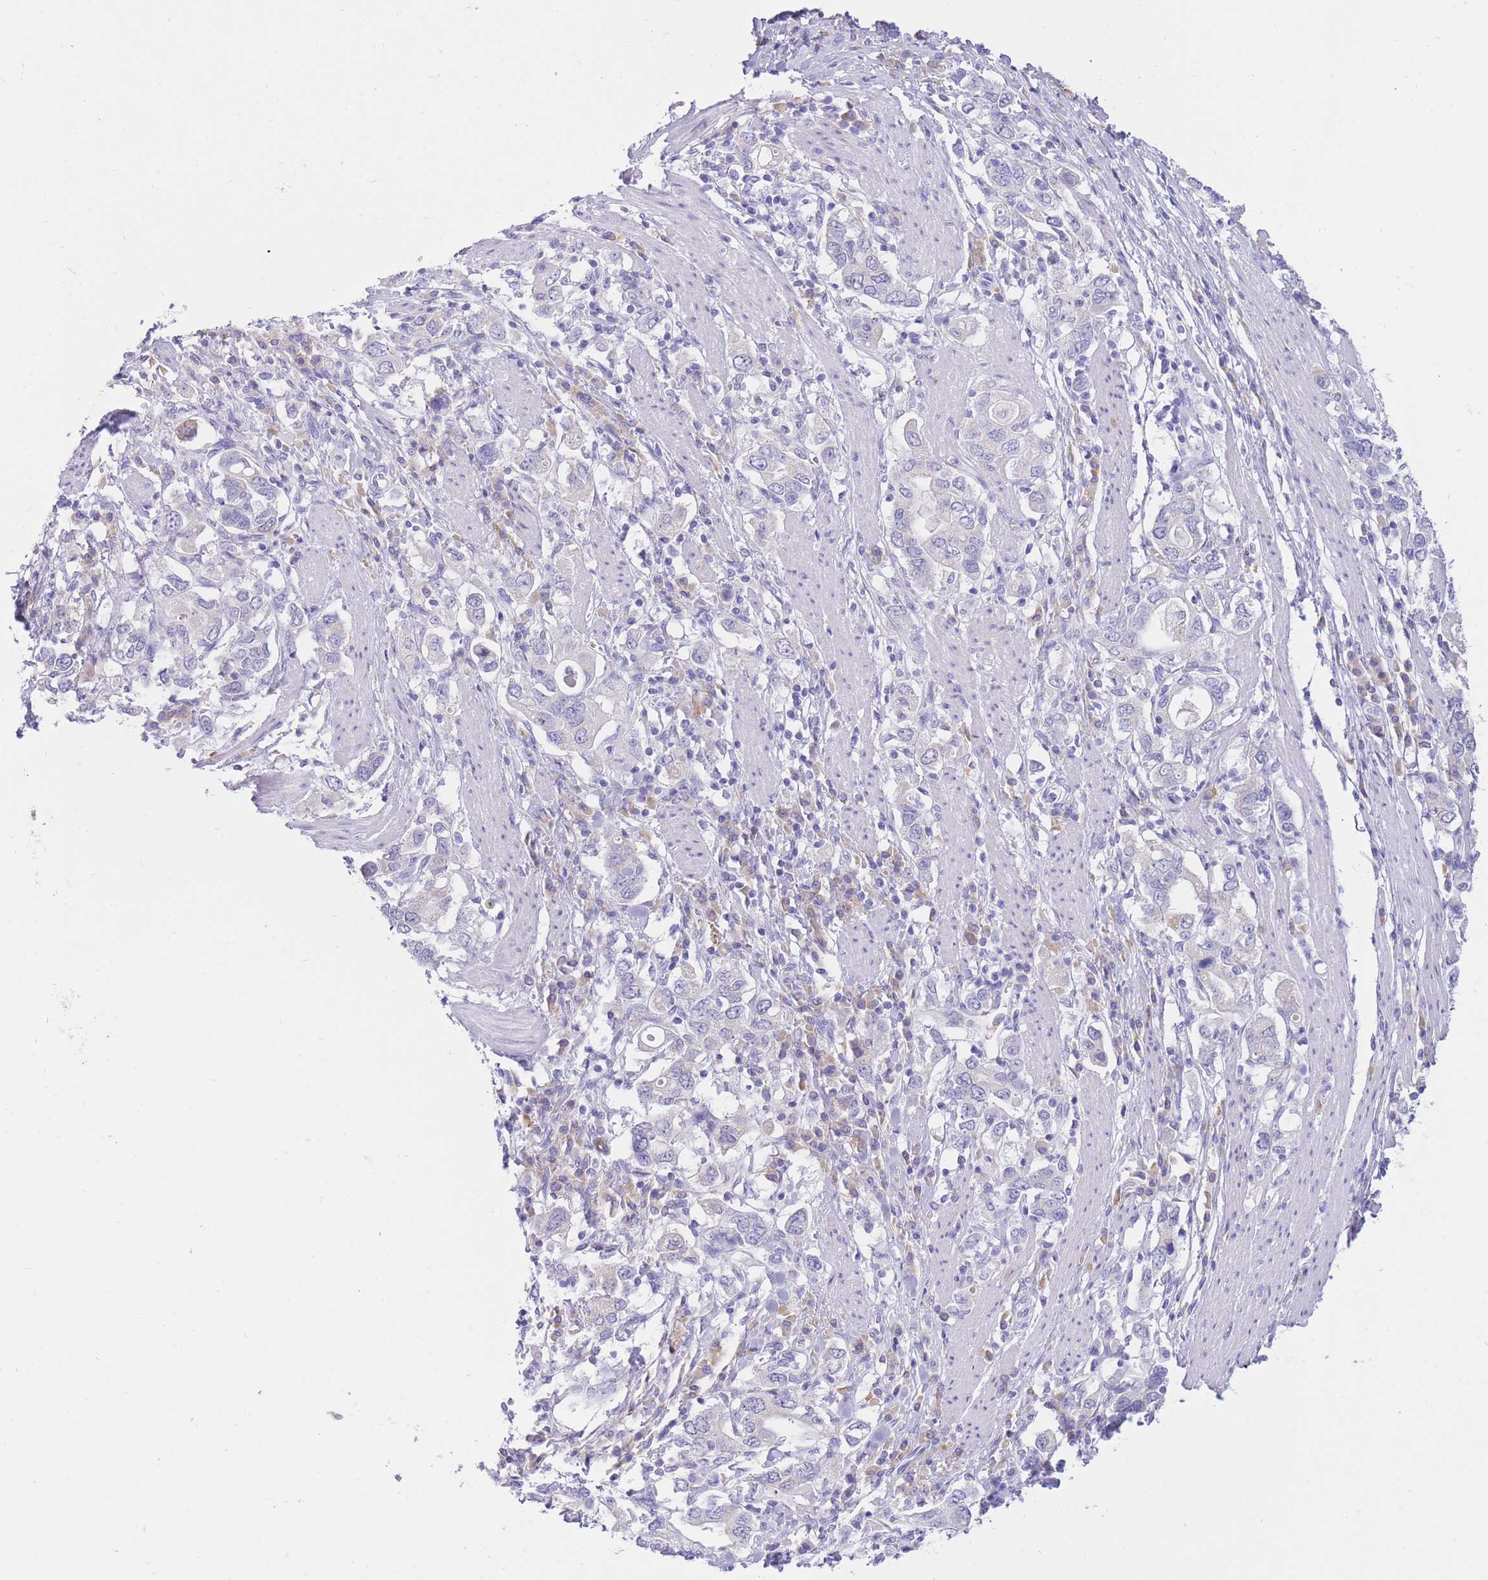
{"staining": {"intensity": "negative", "quantity": "none", "location": "none"}, "tissue": "stomach cancer", "cell_type": "Tumor cells", "image_type": "cancer", "snomed": [{"axis": "morphology", "description": "Adenocarcinoma, NOS"}, {"axis": "topography", "description": "Stomach, upper"}, {"axis": "topography", "description": "Stomach"}], "caption": "IHC histopathology image of neoplastic tissue: stomach adenocarcinoma stained with DAB (3,3'-diaminobenzidine) exhibits no significant protein positivity in tumor cells. (DAB (3,3'-diaminobenzidine) immunohistochemistry, high magnification).", "gene": "SSUH2", "patient": {"sex": "male", "age": 62}}